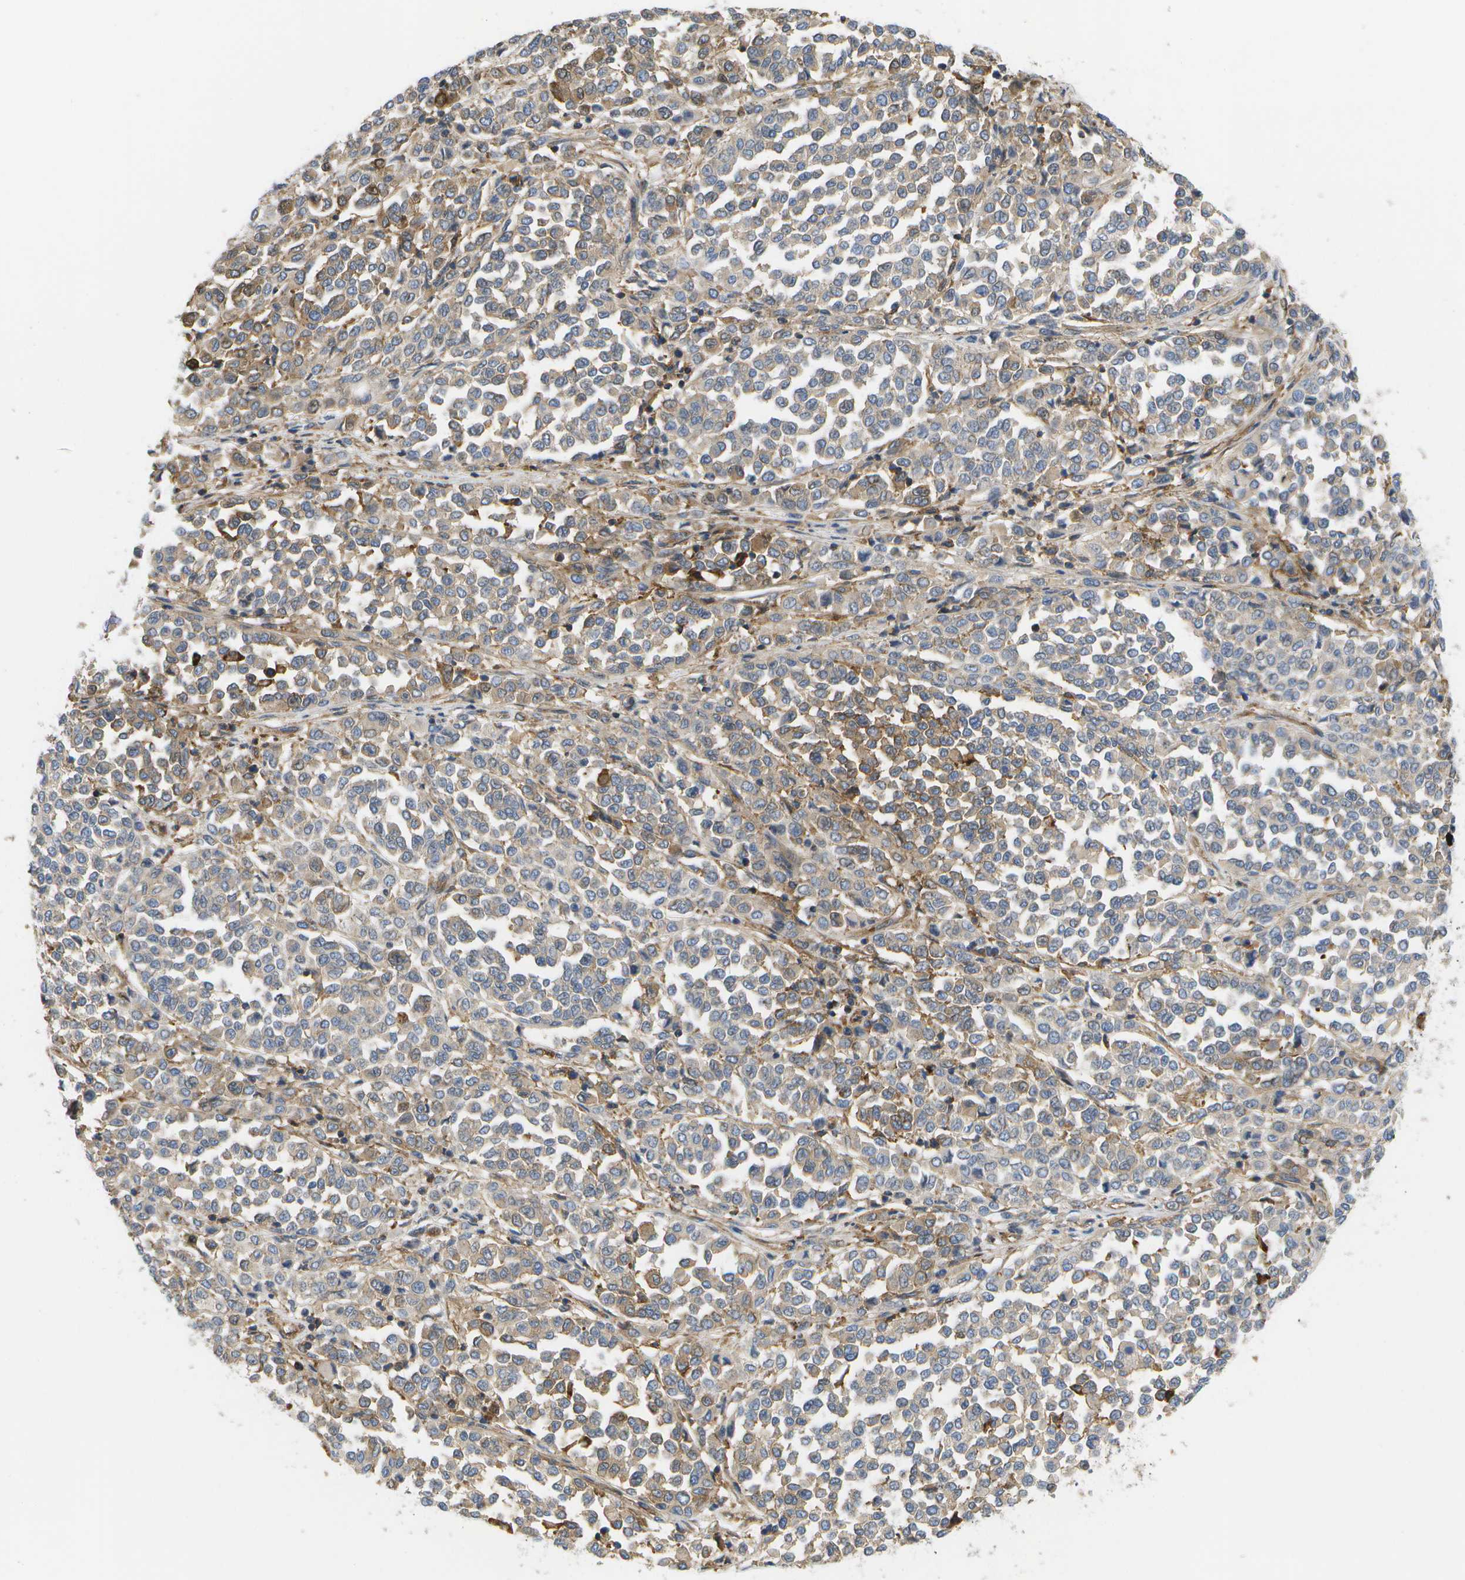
{"staining": {"intensity": "weak", "quantity": ">75%", "location": "cytoplasmic/membranous"}, "tissue": "melanoma", "cell_type": "Tumor cells", "image_type": "cancer", "snomed": [{"axis": "morphology", "description": "Malignant melanoma, Metastatic site"}, {"axis": "topography", "description": "Pancreas"}], "caption": "Weak cytoplasmic/membranous staining is present in approximately >75% of tumor cells in malignant melanoma (metastatic site).", "gene": "BST2", "patient": {"sex": "female", "age": 30}}